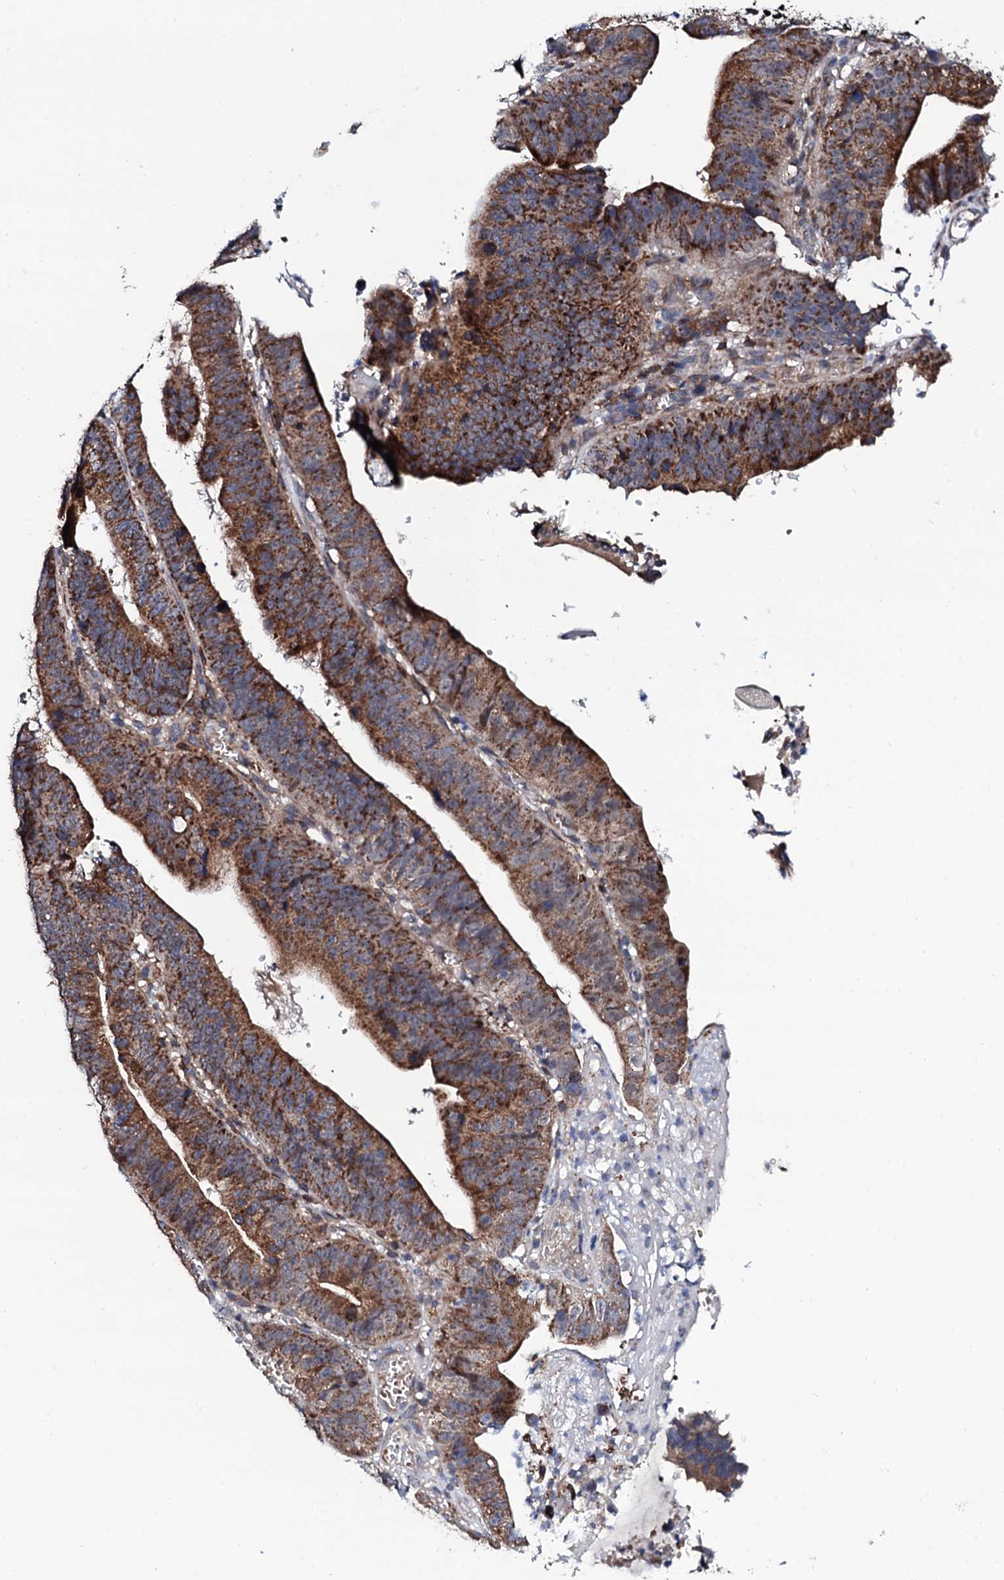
{"staining": {"intensity": "moderate", "quantity": ">75%", "location": "cytoplasmic/membranous"}, "tissue": "stomach cancer", "cell_type": "Tumor cells", "image_type": "cancer", "snomed": [{"axis": "morphology", "description": "Adenocarcinoma, NOS"}, {"axis": "topography", "description": "Stomach"}], "caption": "Moderate cytoplasmic/membranous positivity for a protein is seen in about >75% of tumor cells of stomach adenocarcinoma using IHC.", "gene": "COG4", "patient": {"sex": "male", "age": 59}}